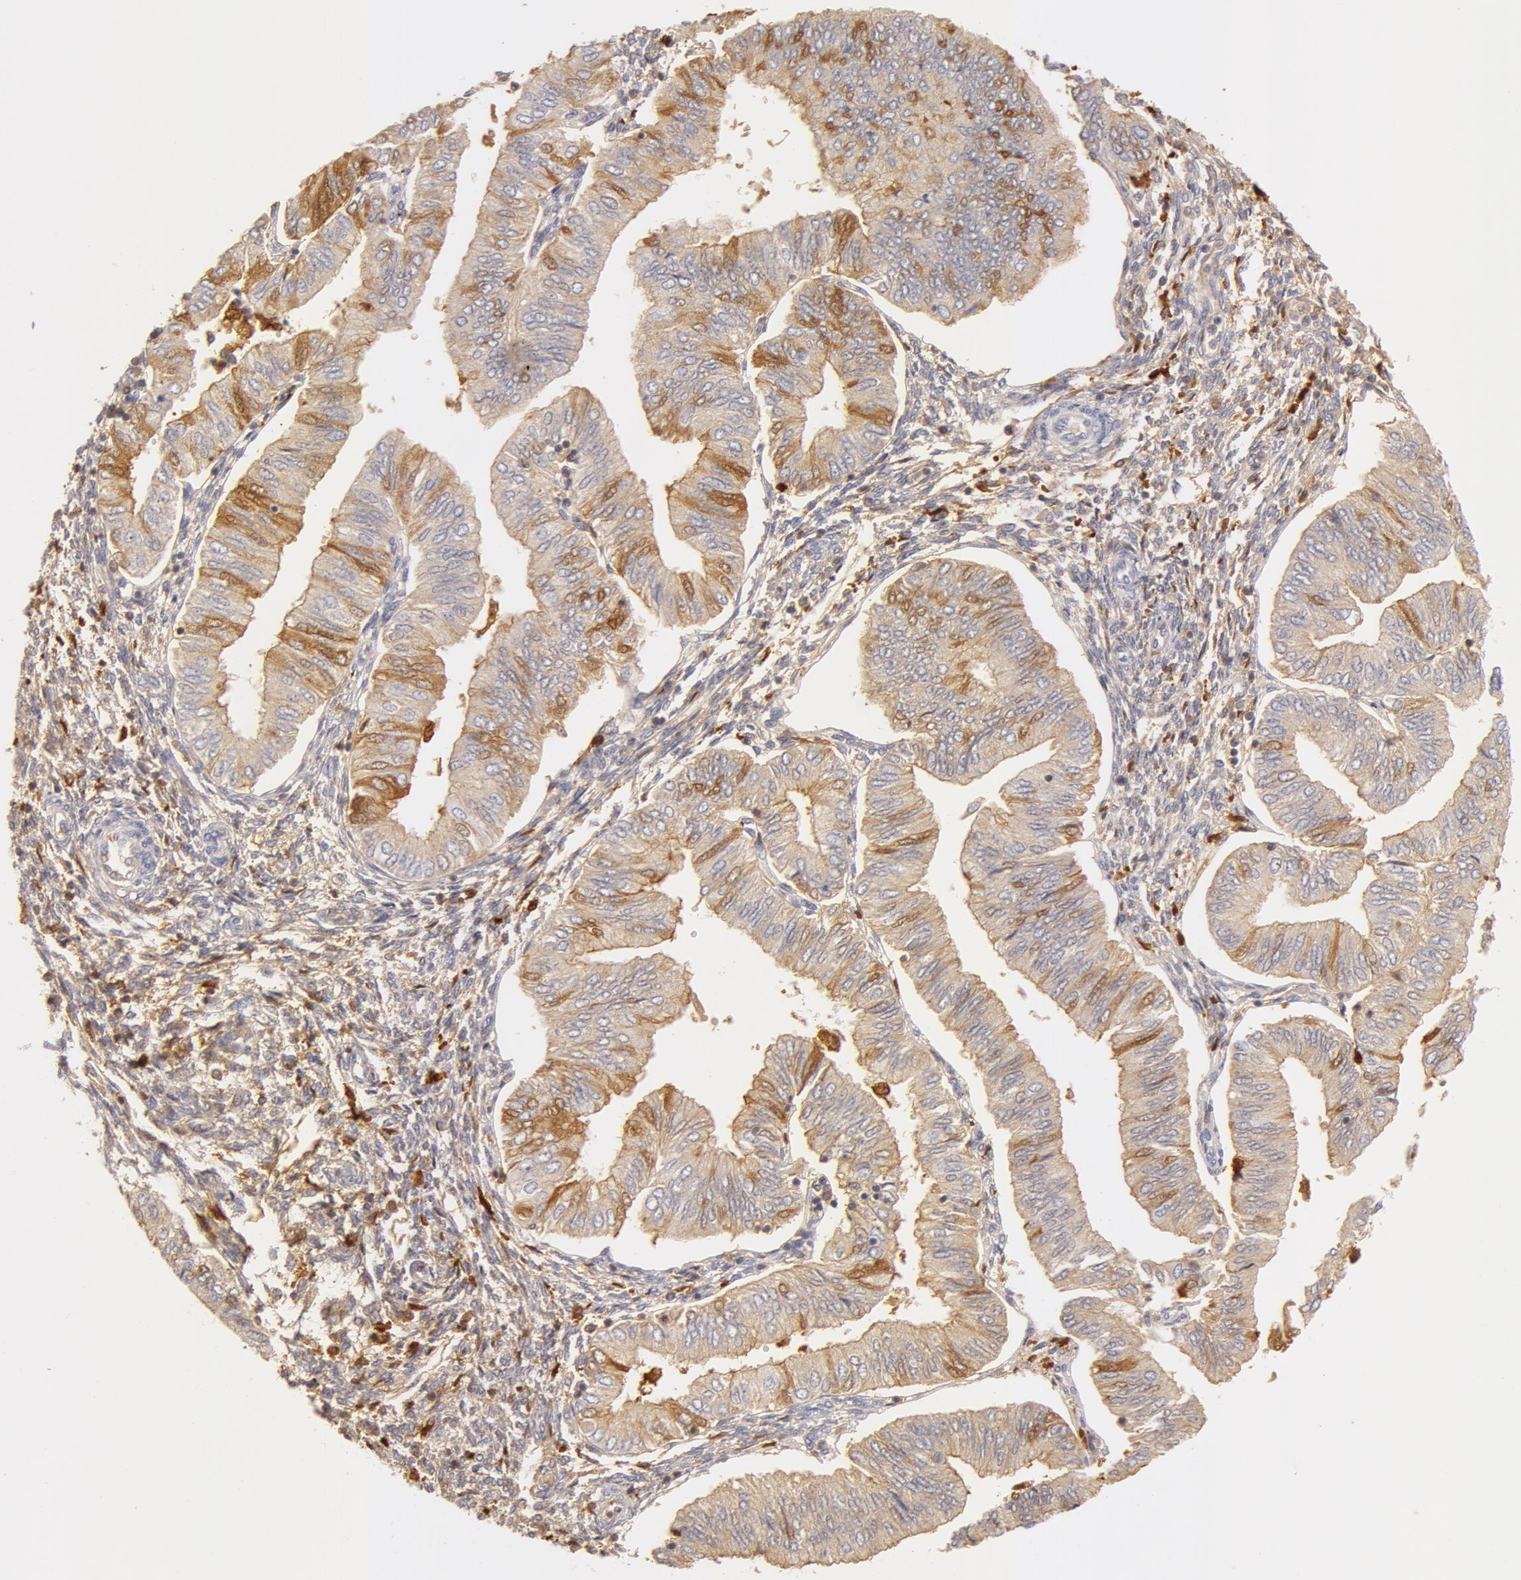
{"staining": {"intensity": "weak", "quantity": "<25%", "location": "cytoplasmic/membranous"}, "tissue": "endometrial cancer", "cell_type": "Tumor cells", "image_type": "cancer", "snomed": [{"axis": "morphology", "description": "Adenocarcinoma, NOS"}, {"axis": "topography", "description": "Endometrium"}], "caption": "DAB (3,3'-diaminobenzidine) immunohistochemical staining of human endometrial adenocarcinoma reveals no significant expression in tumor cells. (Brightfield microscopy of DAB (3,3'-diaminobenzidine) IHC at high magnification).", "gene": "GC", "patient": {"sex": "female", "age": 51}}